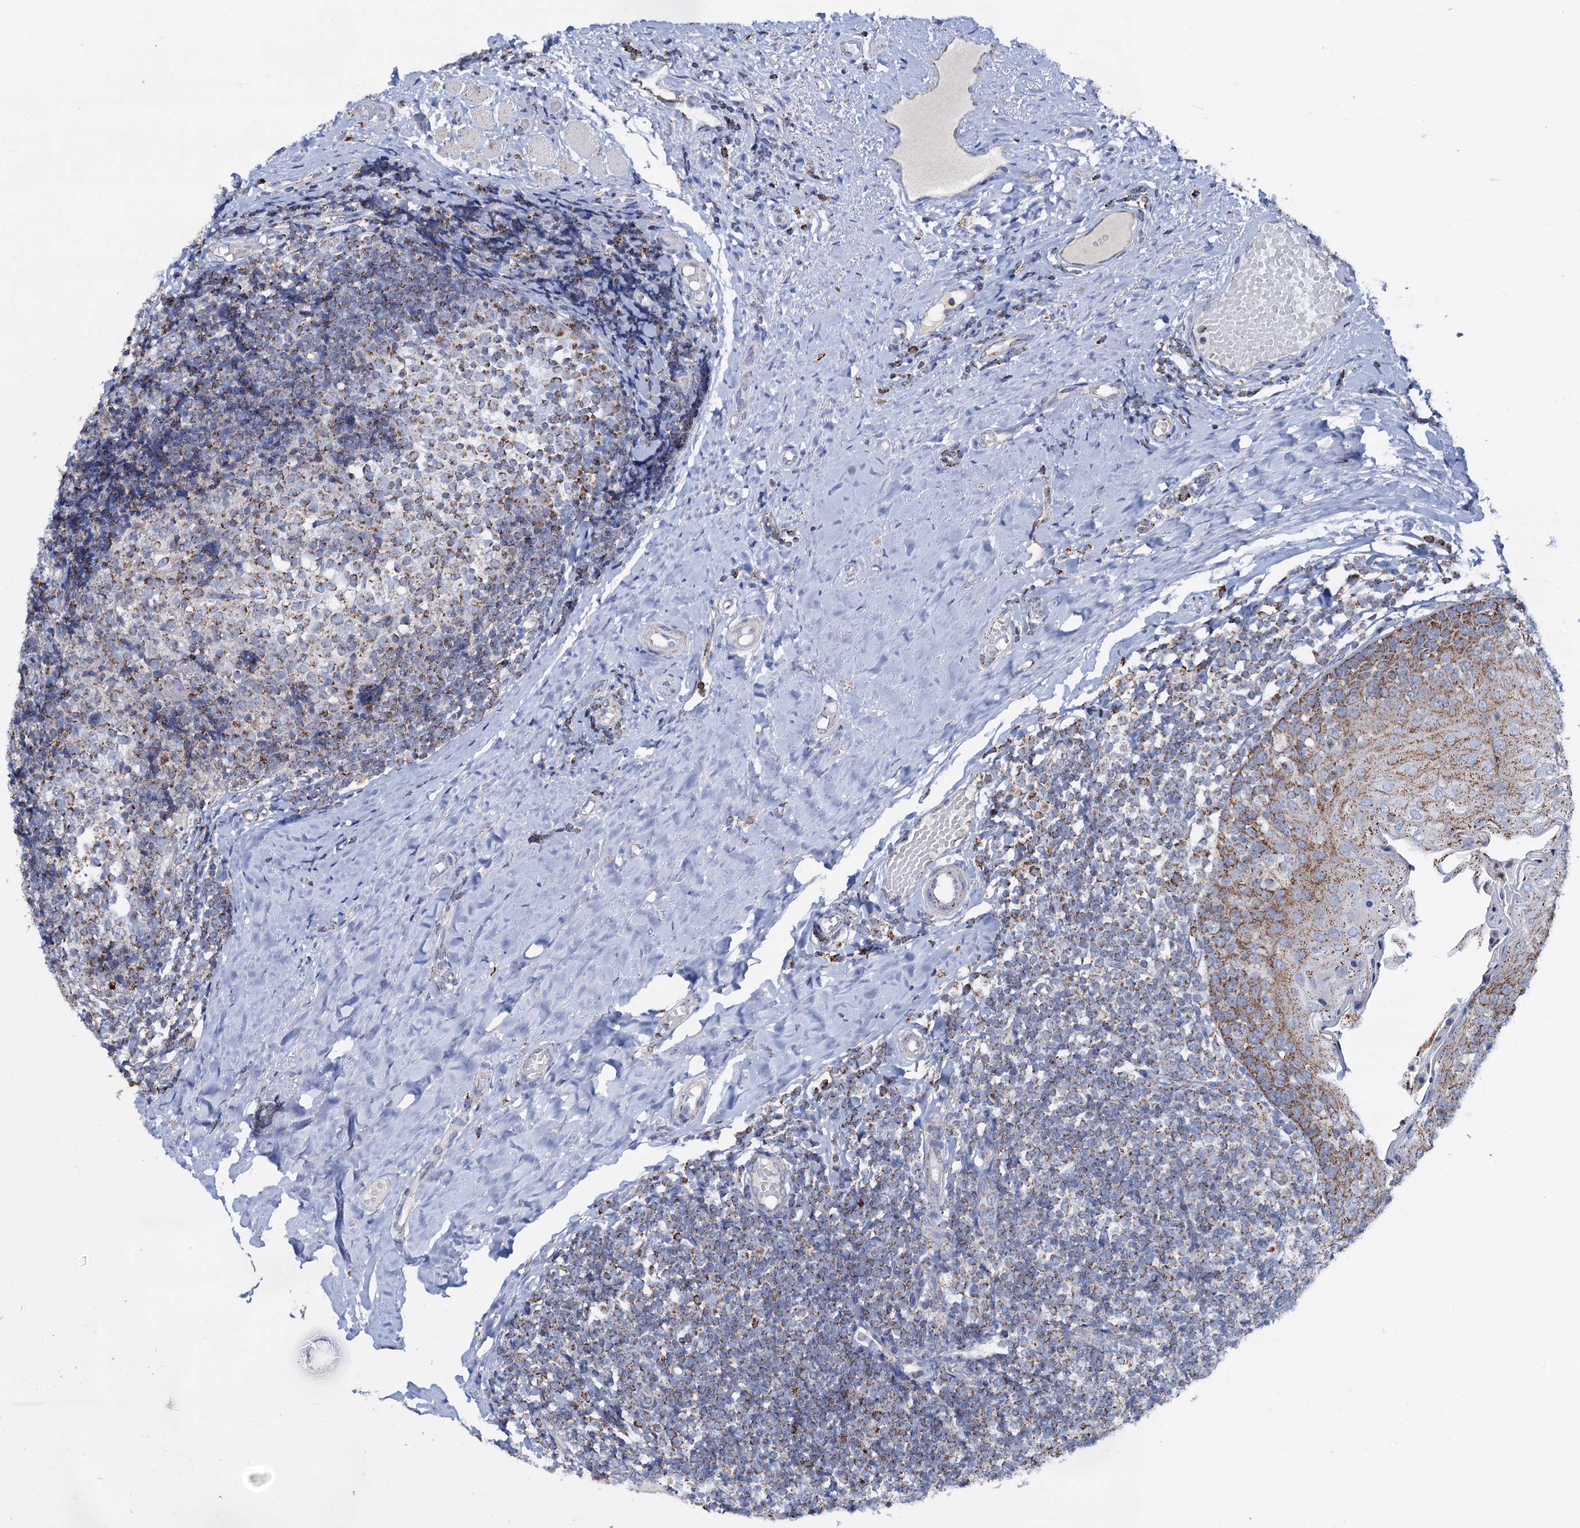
{"staining": {"intensity": "moderate", "quantity": ">75%", "location": "cytoplasmic/membranous"}, "tissue": "tonsil", "cell_type": "Germinal center cells", "image_type": "normal", "snomed": [{"axis": "morphology", "description": "Normal tissue, NOS"}, {"axis": "topography", "description": "Tonsil"}], "caption": "DAB (3,3'-diaminobenzidine) immunohistochemical staining of unremarkable tonsil displays moderate cytoplasmic/membranous protein expression in about >75% of germinal center cells.", "gene": "C2CD3", "patient": {"sex": "female", "age": 19}}